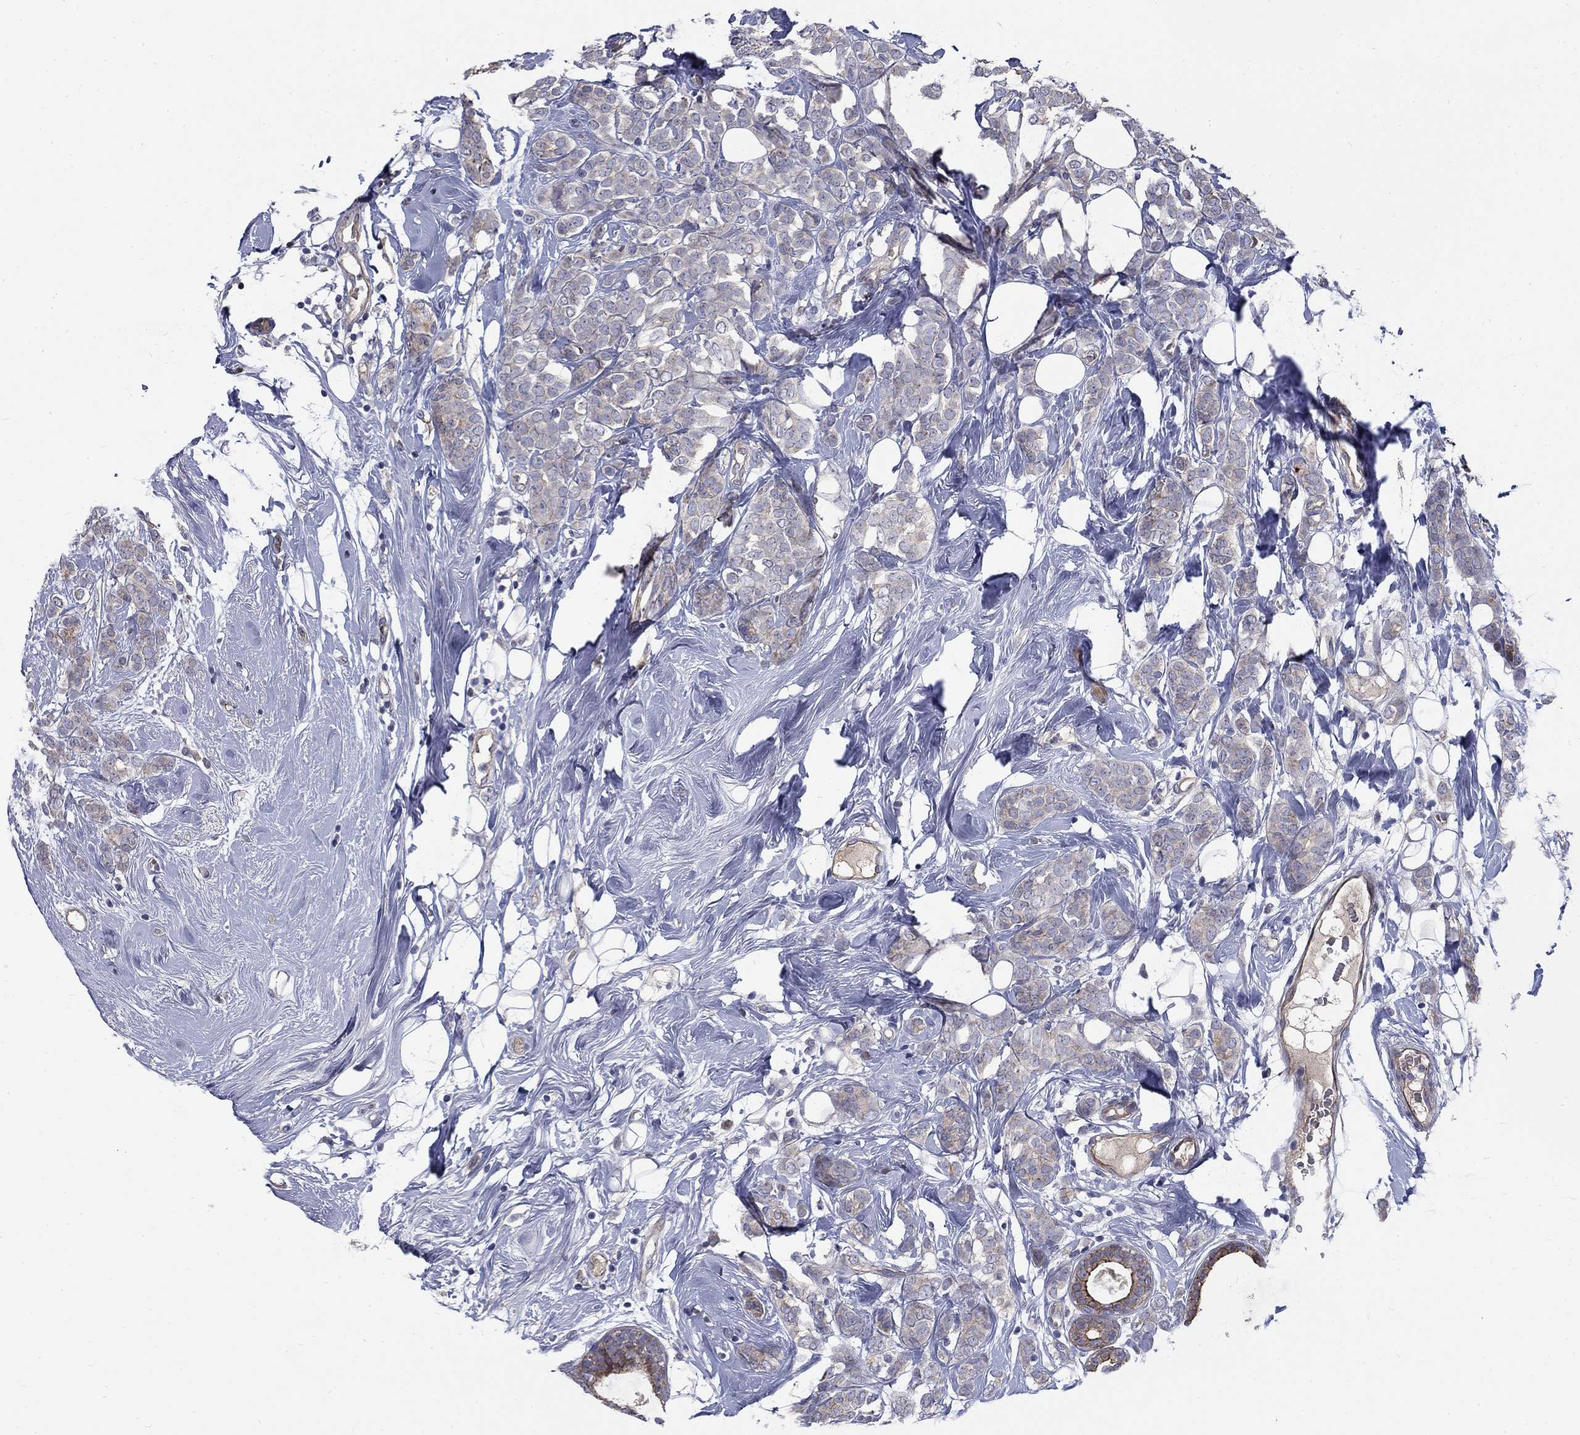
{"staining": {"intensity": "strong", "quantity": "<25%", "location": "cytoplasmic/membranous"}, "tissue": "breast cancer", "cell_type": "Tumor cells", "image_type": "cancer", "snomed": [{"axis": "morphology", "description": "Lobular carcinoma"}, {"axis": "topography", "description": "Breast"}], "caption": "This is a photomicrograph of IHC staining of lobular carcinoma (breast), which shows strong staining in the cytoplasmic/membranous of tumor cells.", "gene": "SLC1A1", "patient": {"sex": "female", "age": 49}}